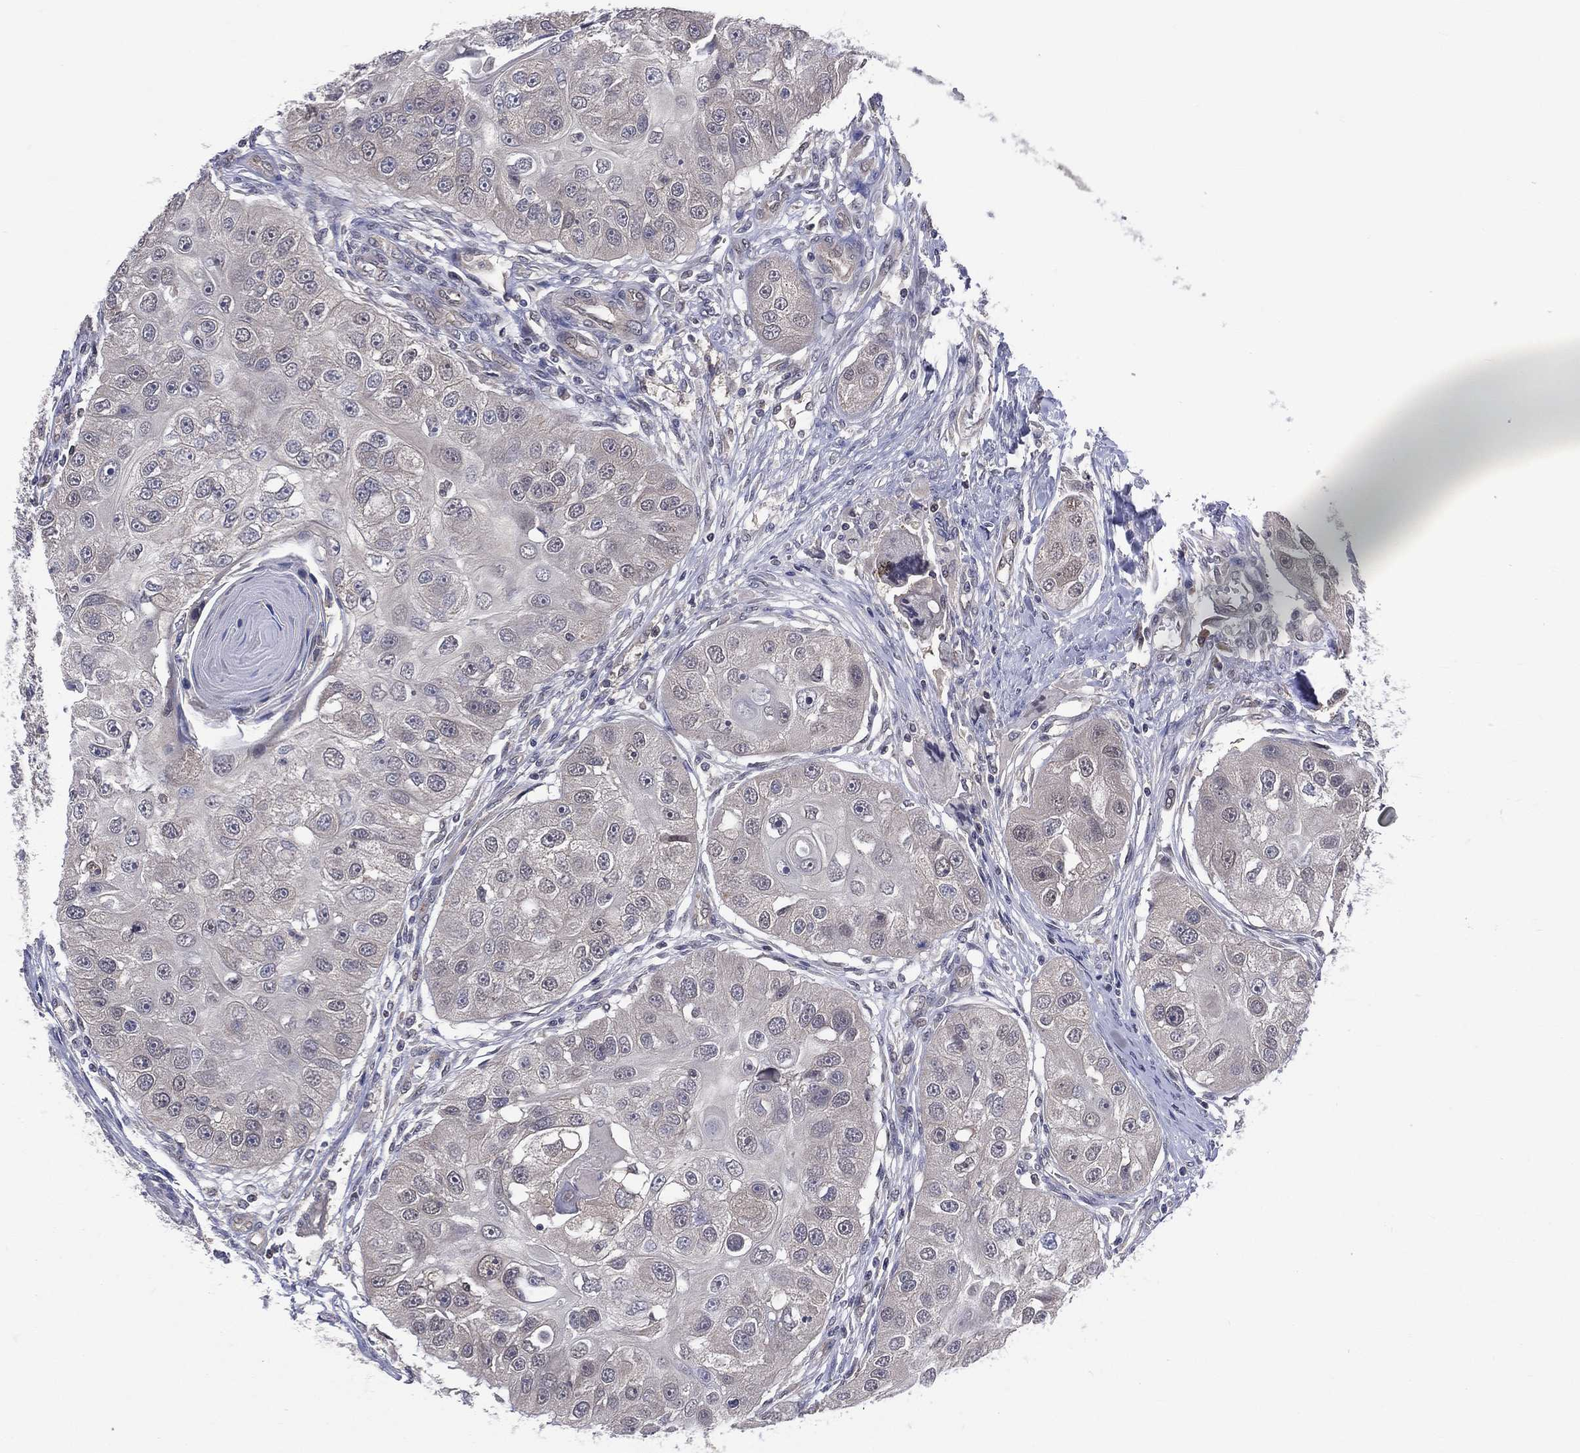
{"staining": {"intensity": "negative", "quantity": "none", "location": "none"}, "tissue": "head and neck cancer", "cell_type": "Tumor cells", "image_type": "cancer", "snomed": [{"axis": "morphology", "description": "Normal tissue, NOS"}, {"axis": "morphology", "description": "Squamous cell carcinoma, NOS"}, {"axis": "topography", "description": "Skeletal muscle"}, {"axis": "topography", "description": "Head-Neck"}], "caption": "This is an immunohistochemistry histopathology image of human head and neck cancer. There is no expression in tumor cells.", "gene": "DLG4", "patient": {"sex": "male", "age": 51}}